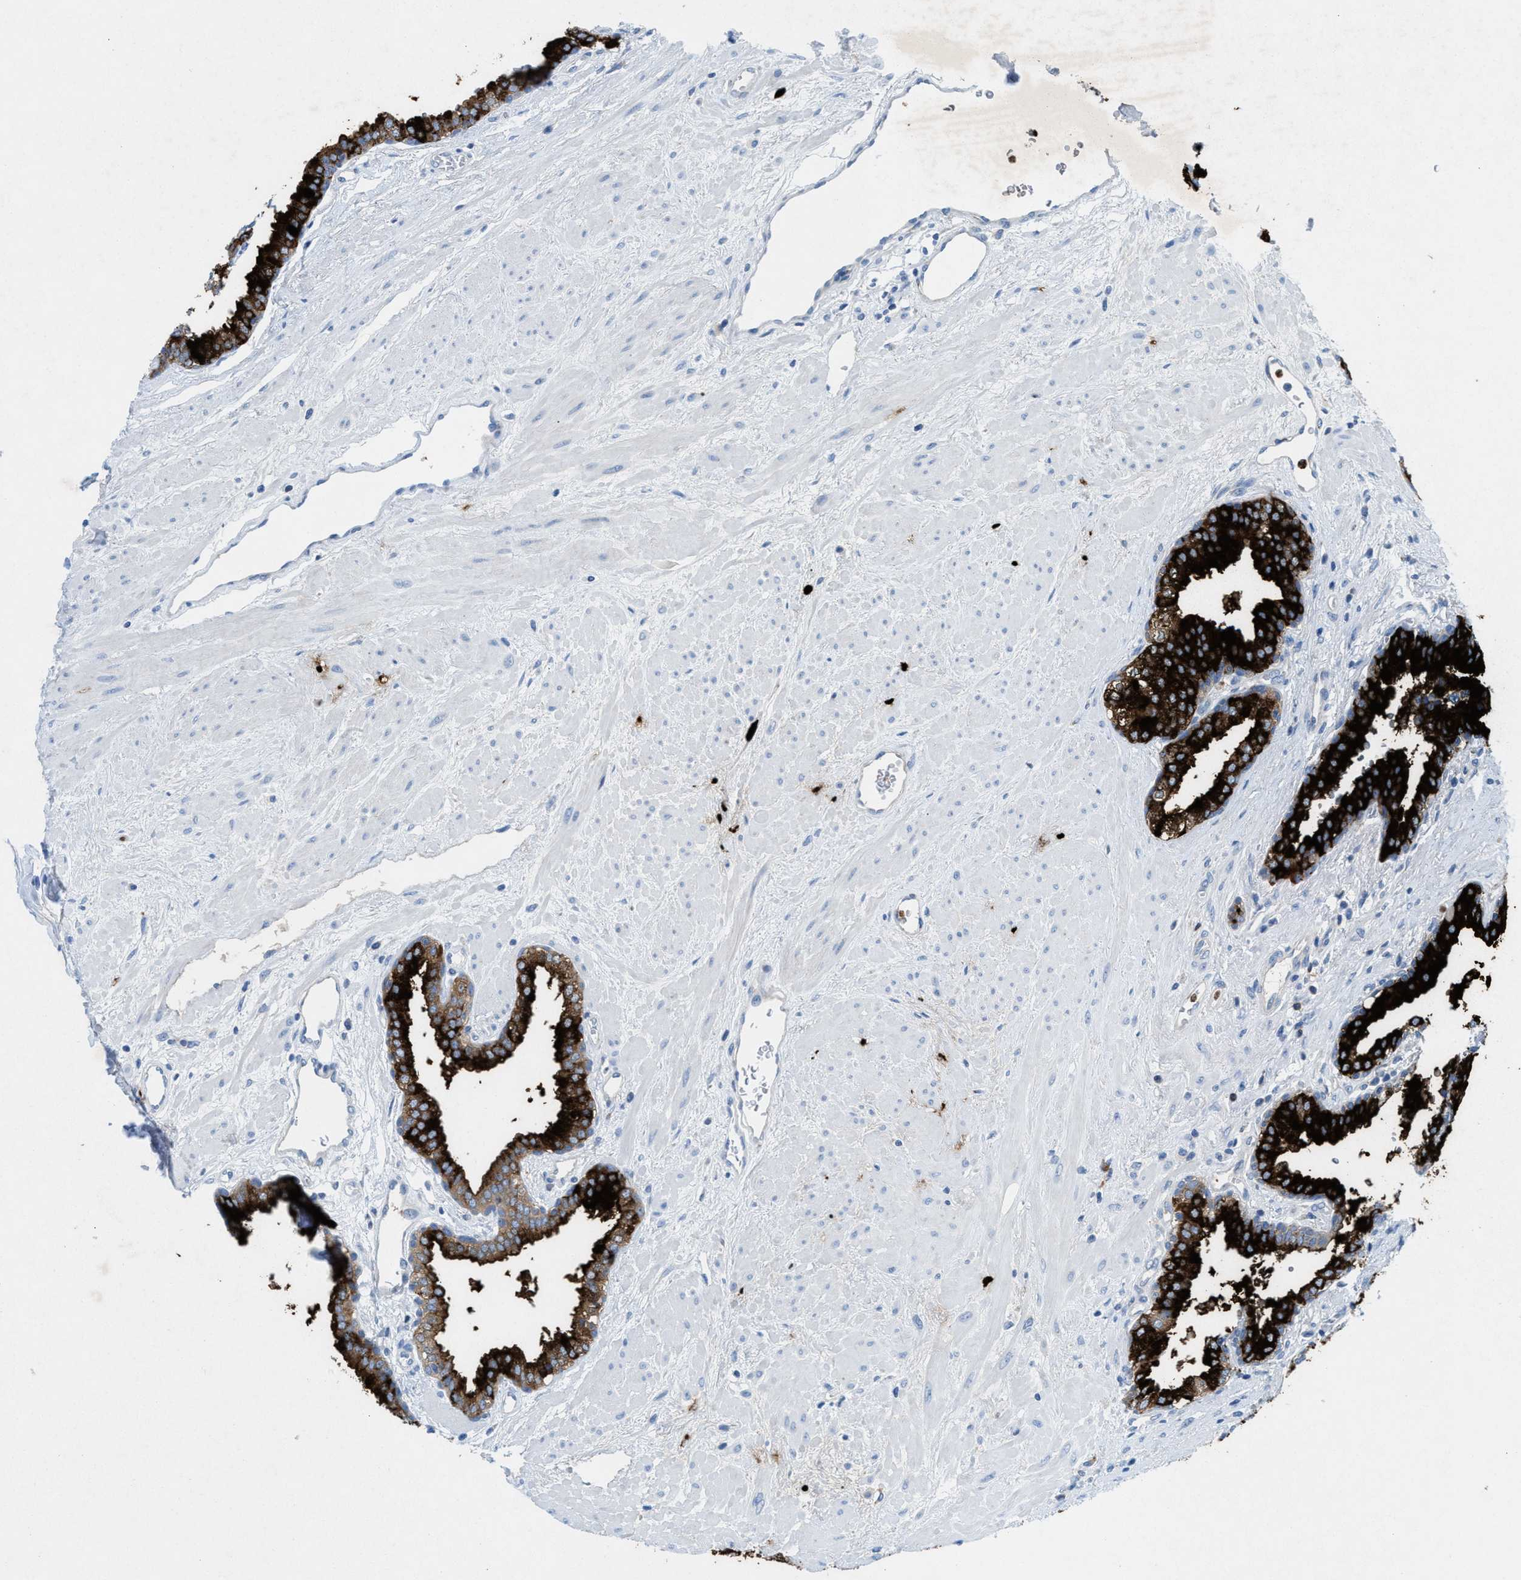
{"staining": {"intensity": "strong", "quantity": "25%-75%", "location": "cytoplasmic/membranous"}, "tissue": "prostate", "cell_type": "Glandular cells", "image_type": "normal", "snomed": [{"axis": "morphology", "description": "Normal tissue, NOS"}, {"axis": "topography", "description": "Prostate"}], "caption": "High-magnification brightfield microscopy of benign prostate stained with DAB (3,3'-diaminobenzidine) (brown) and counterstained with hematoxylin (blue). glandular cells exhibit strong cytoplasmic/membranous expression is identified in approximately25%-75% of cells.", "gene": "CKLF", "patient": {"sex": "male", "age": 51}}